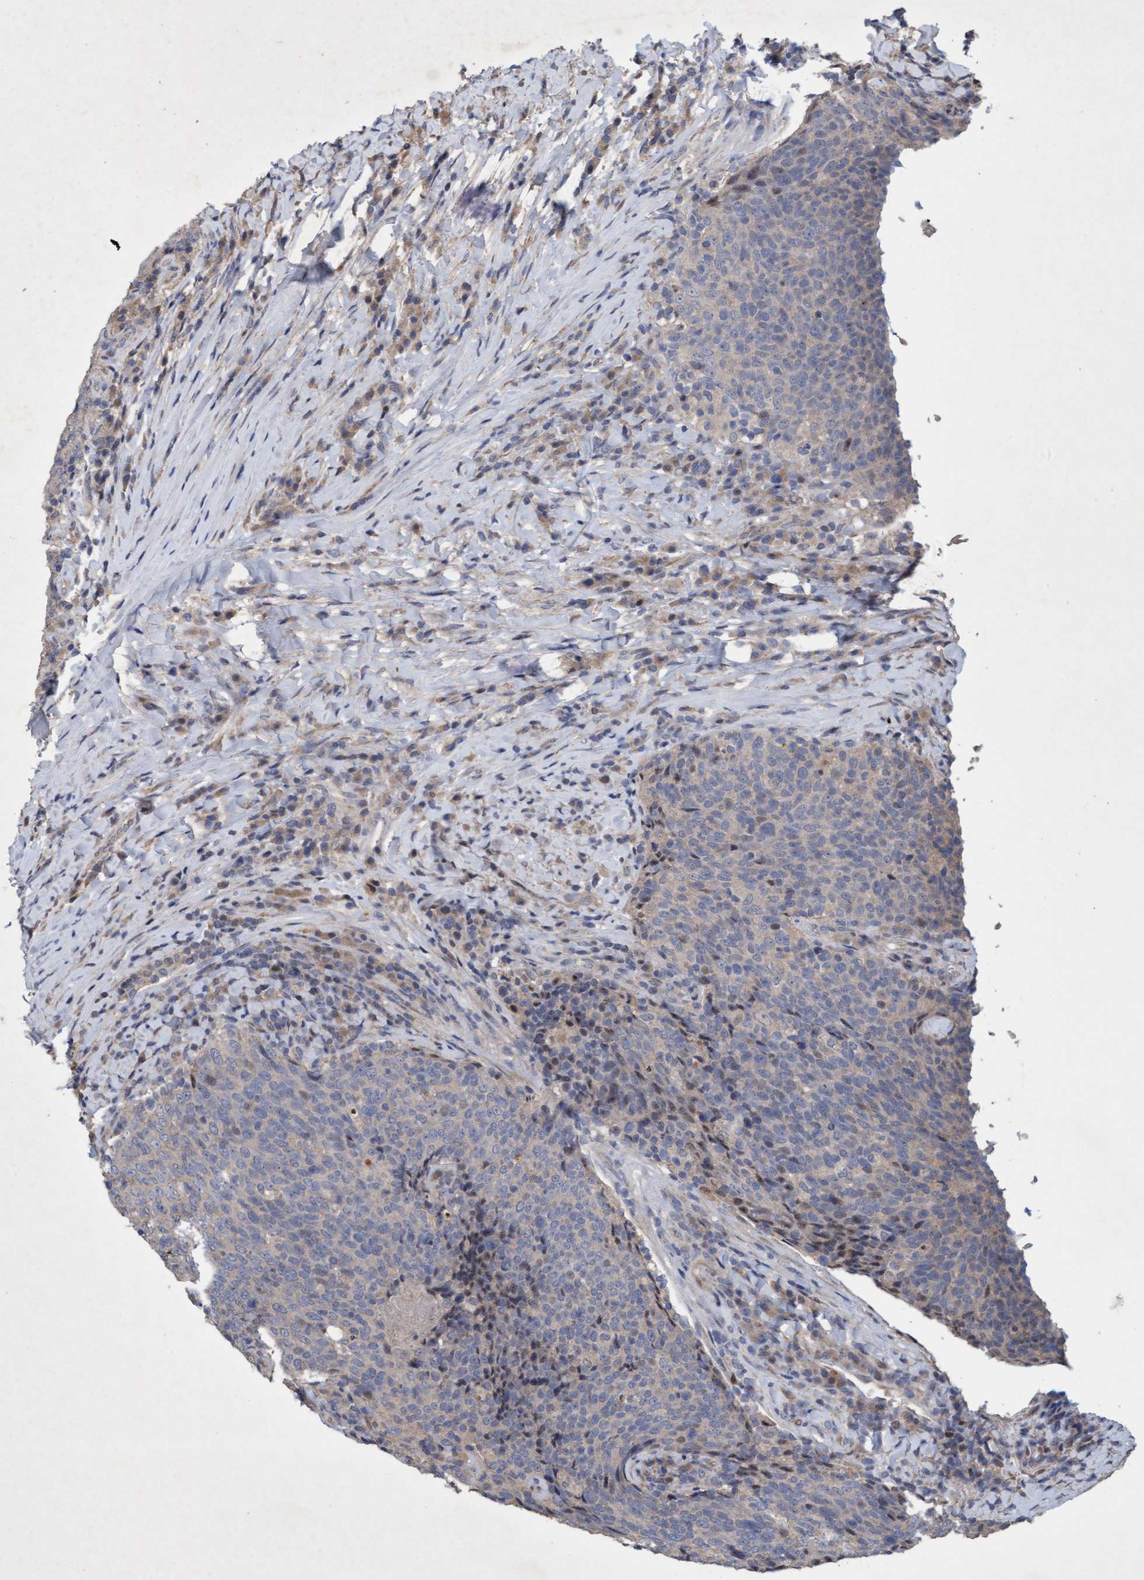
{"staining": {"intensity": "weak", "quantity": "<25%", "location": "nuclear"}, "tissue": "head and neck cancer", "cell_type": "Tumor cells", "image_type": "cancer", "snomed": [{"axis": "morphology", "description": "Squamous cell carcinoma, NOS"}, {"axis": "morphology", "description": "Squamous cell carcinoma, metastatic, NOS"}, {"axis": "topography", "description": "Lymph node"}, {"axis": "topography", "description": "Head-Neck"}], "caption": "The image shows no significant positivity in tumor cells of head and neck cancer (metastatic squamous cell carcinoma).", "gene": "ZNF677", "patient": {"sex": "male", "age": 62}}